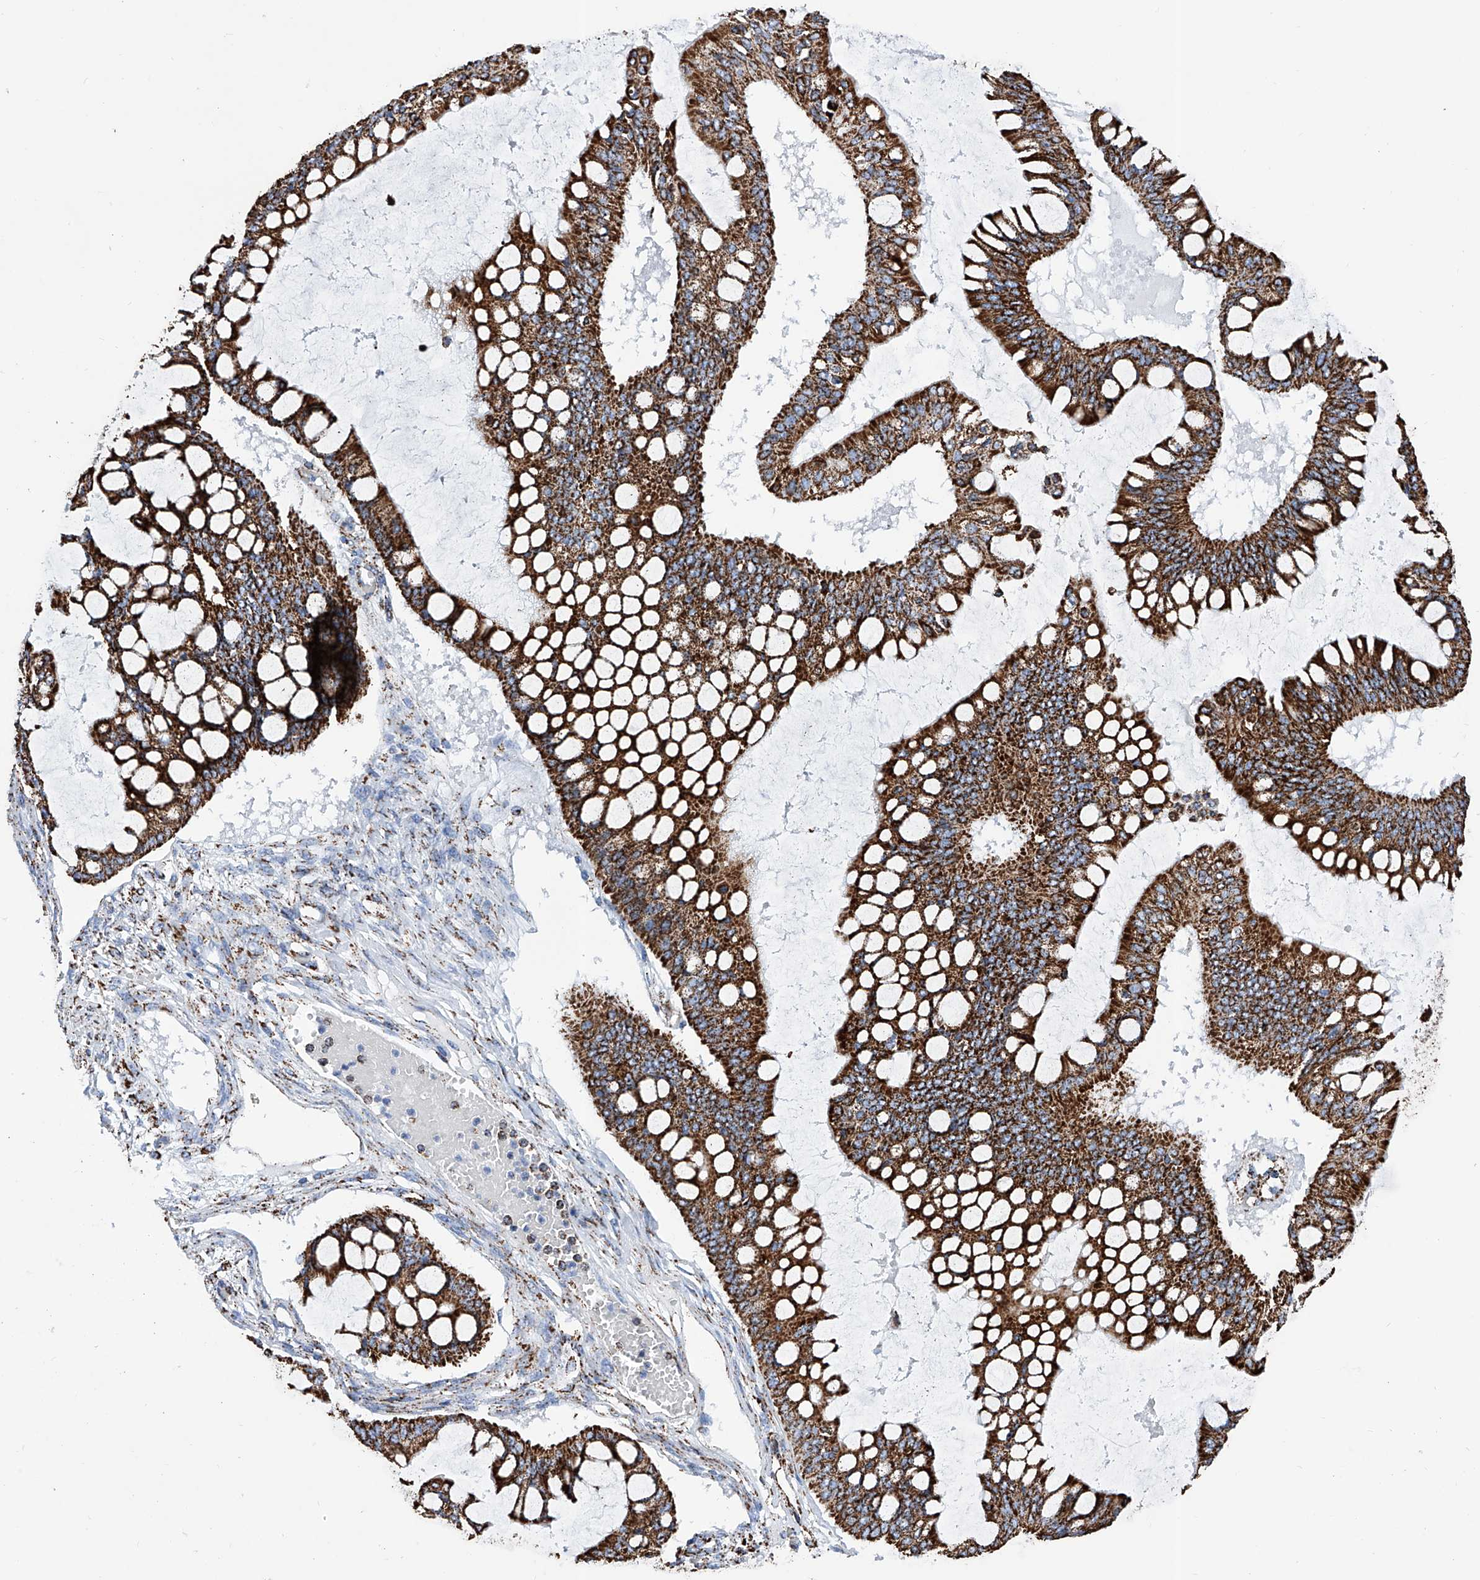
{"staining": {"intensity": "strong", "quantity": ">75%", "location": "cytoplasmic/membranous"}, "tissue": "ovarian cancer", "cell_type": "Tumor cells", "image_type": "cancer", "snomed": [{"axis": "morphology", "description": "Cystadenocarcinoma, mucinous, NOS"}, {"axis": "topography", "description": "Ovary"}], "caption": "Protein expression by immunohistochemistry displays strong cytoplasmic/membranous expression in approximately >75% of tumor cells in mucinous cystadenocarcinoma (ovarian).", "gene": "ATP5PF", "patient": {"sex": "female", "age": 73}}